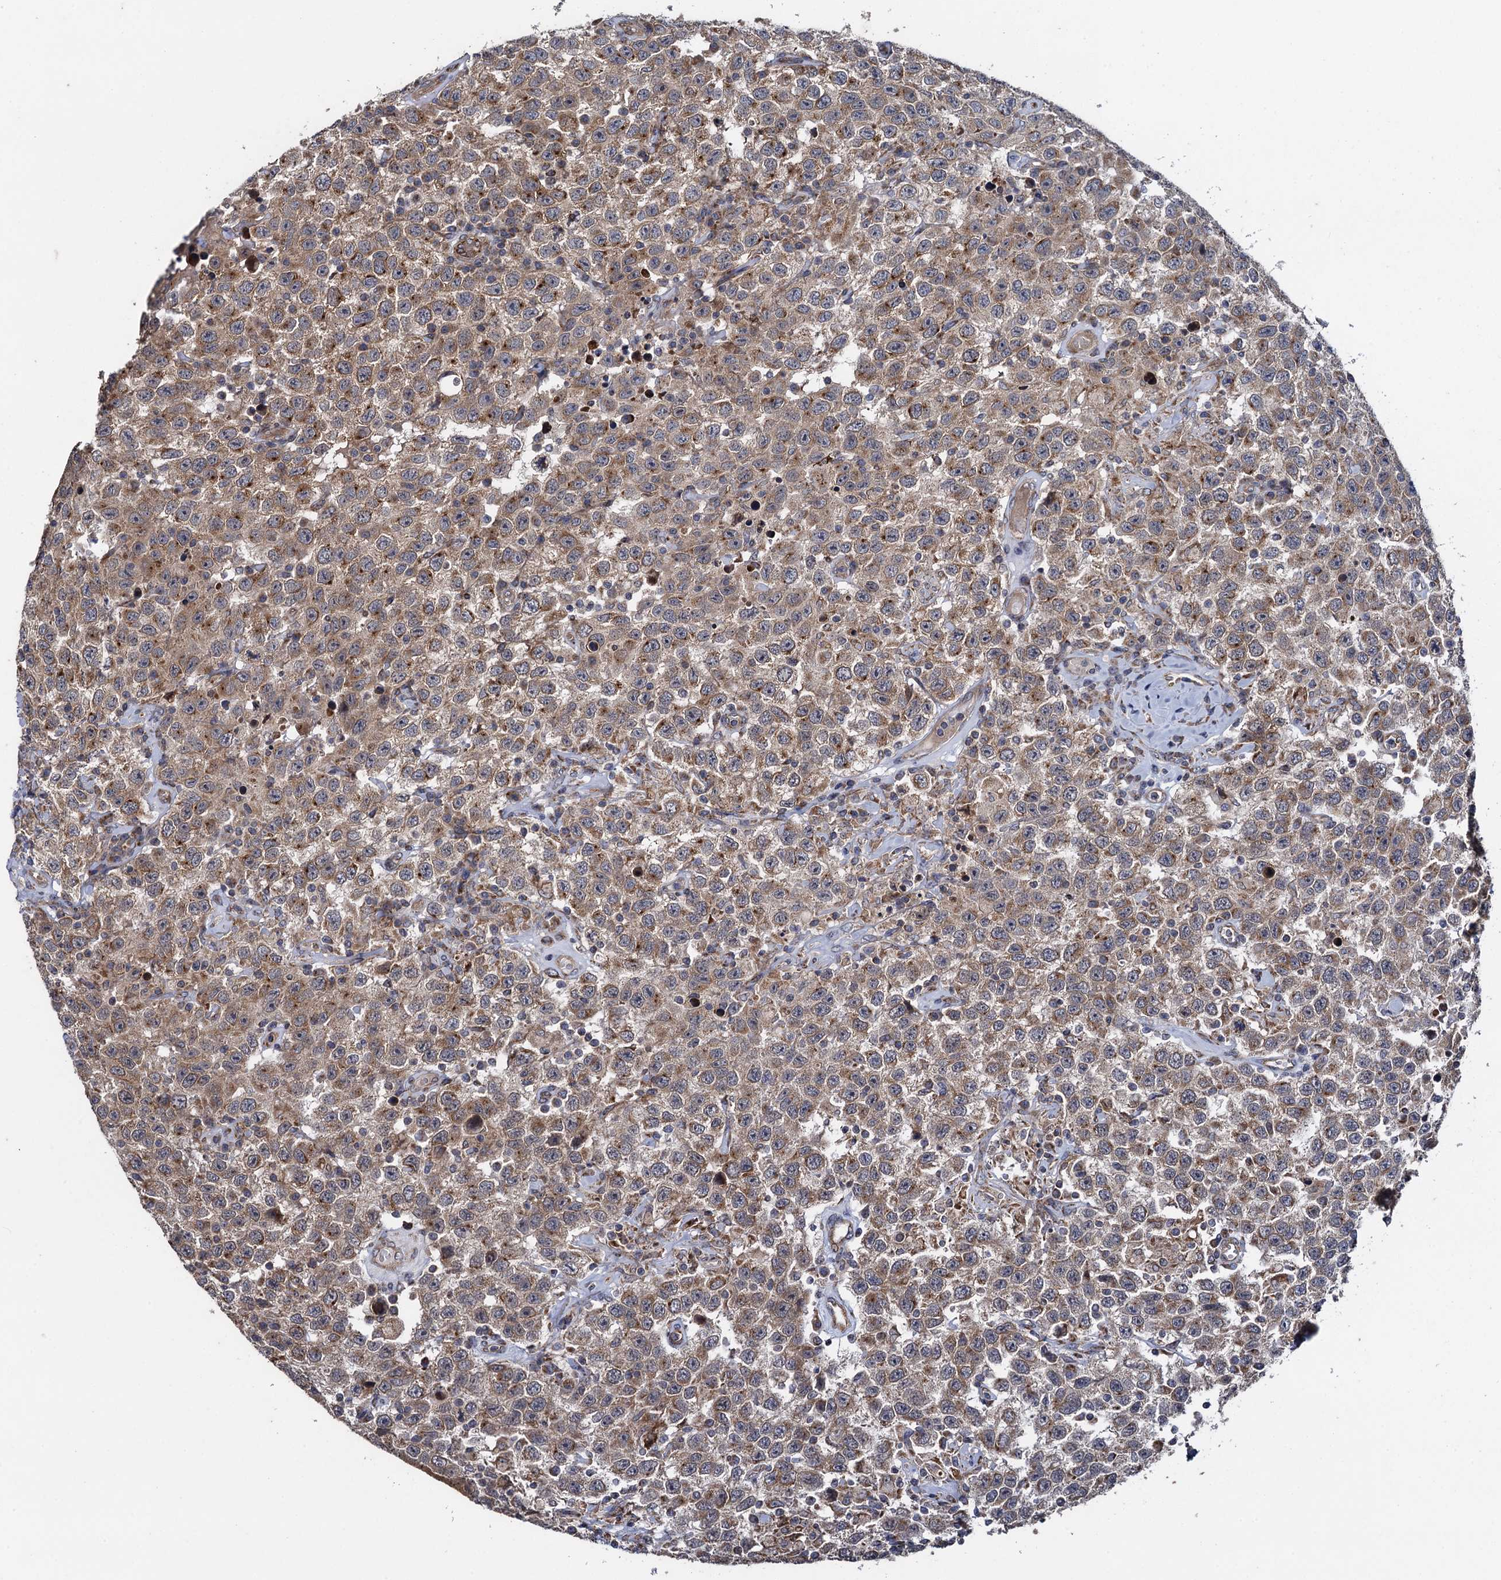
{"staining": {"intensity": "moderate", "quantity": ">75%", "location": "cytoplasmic/membranous"}, "tissue": "testis cancer", "cell_type": "Tumor cells", "image_type": "cancer", "snomed": [{"axis": "morphology", "description": "Seminoma, NOS"}, {"axis": "topography", "description": "Testis"}], "caption": "This photomicrograph displays immunohistochemistry (IHC) staining of seminoma (testis), with medium moderate cytoplasmic/membranous expression in about >75% of tumor cells.", "gene": "HAUS1", "patient": {"sex": "male", "age": 41}}